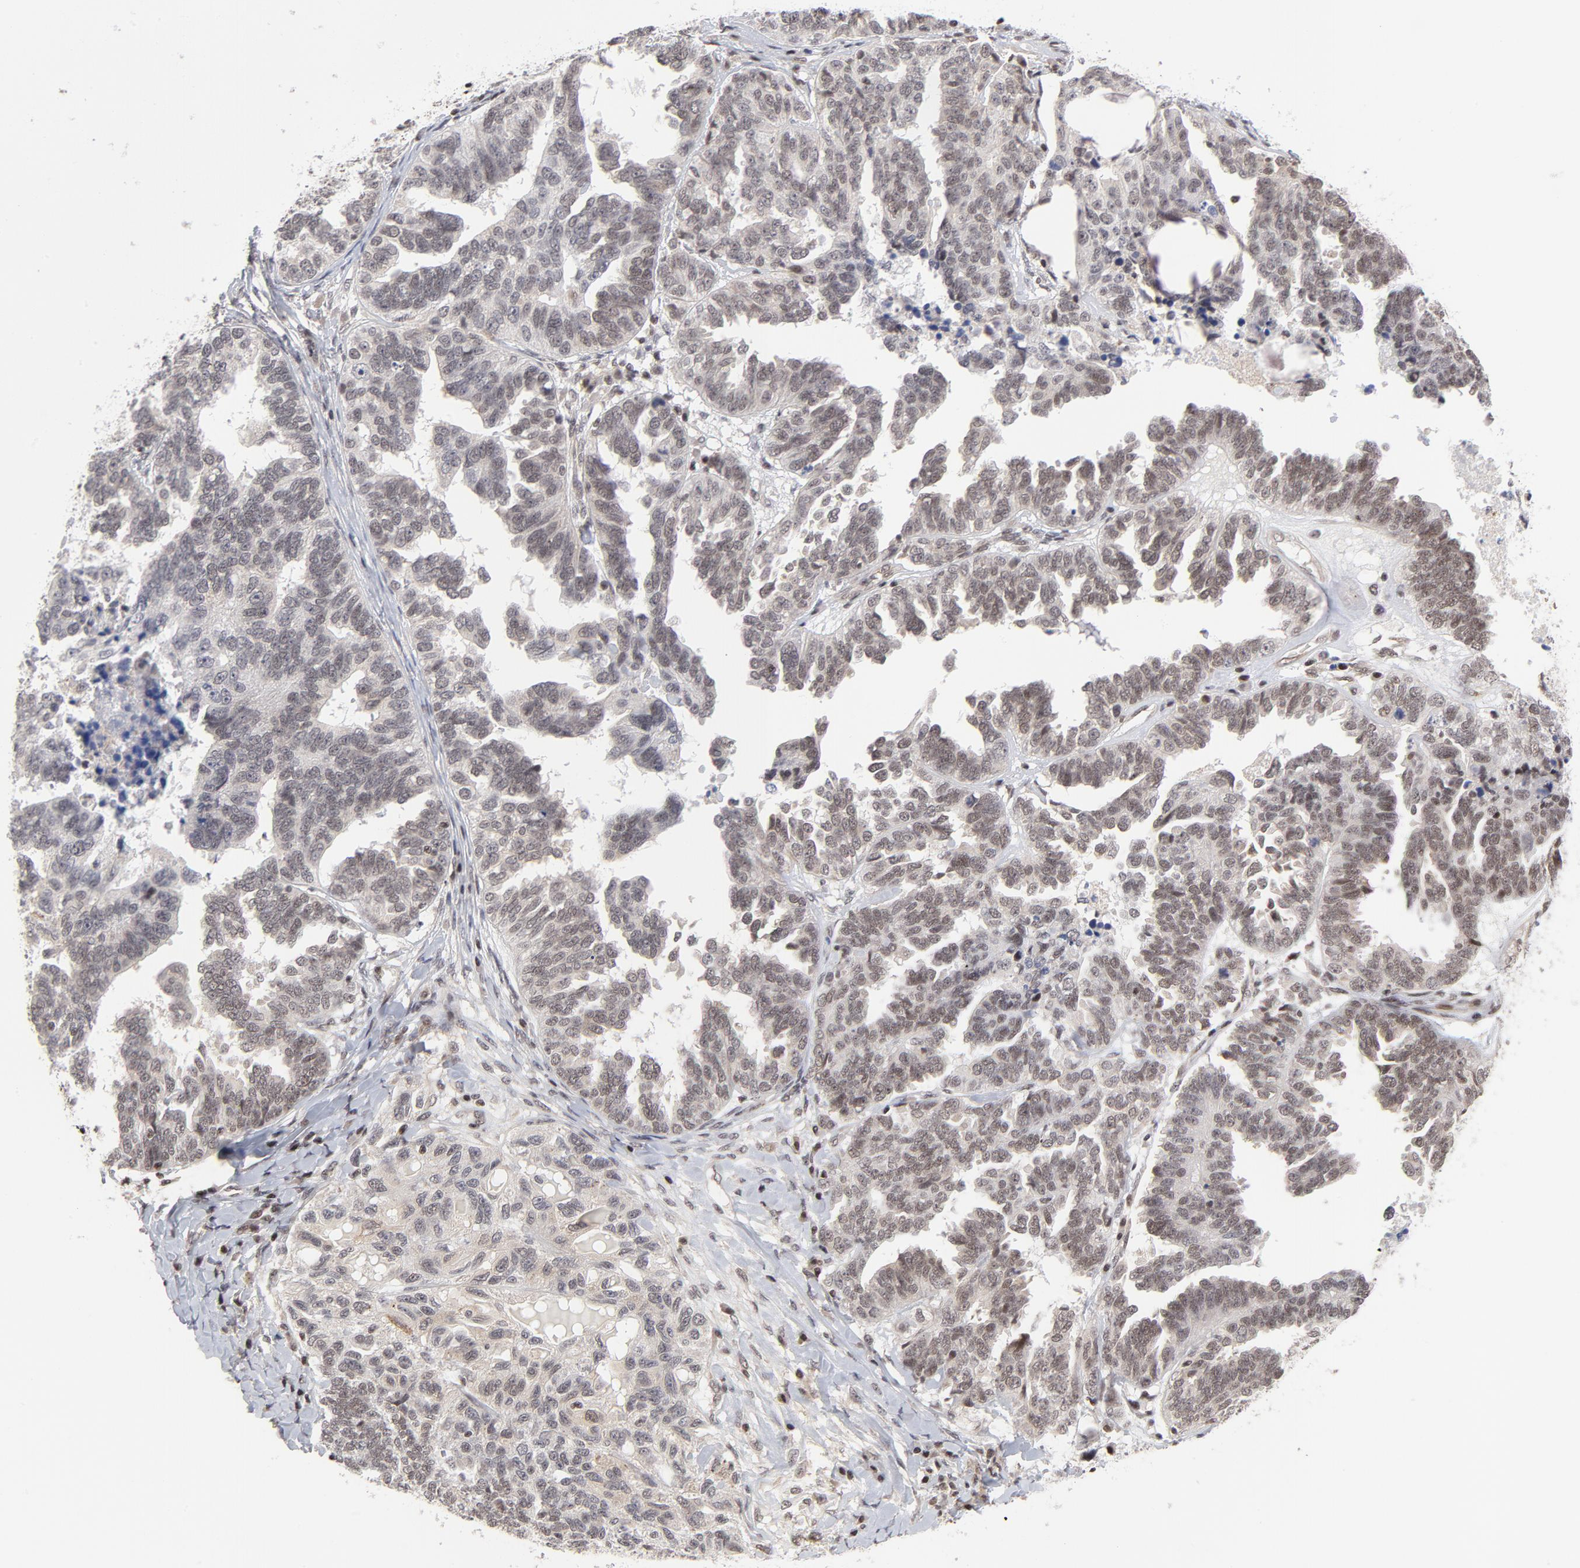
{"staining": {"intensity": "moderate", "quantity": ">75%", "location": "nuclear"}, "tissue": "ovarian cancer", "cell_type": "Tumor cells", "image_type": "cancer", "snomed": [{"axis": "morphology", "description": "Cystadenocarcinoma, serous, NOS"}, {"axis": "topography", "description": "Ovary"}], "caption": "An image of human ovarian cancer (serous cystadenocarcinoma) stained for a protein demonstrates moderate nuclear brown staining in tumor cells.", "gene": "CTCF", "patient": {"sex": "female", "age": 82}}